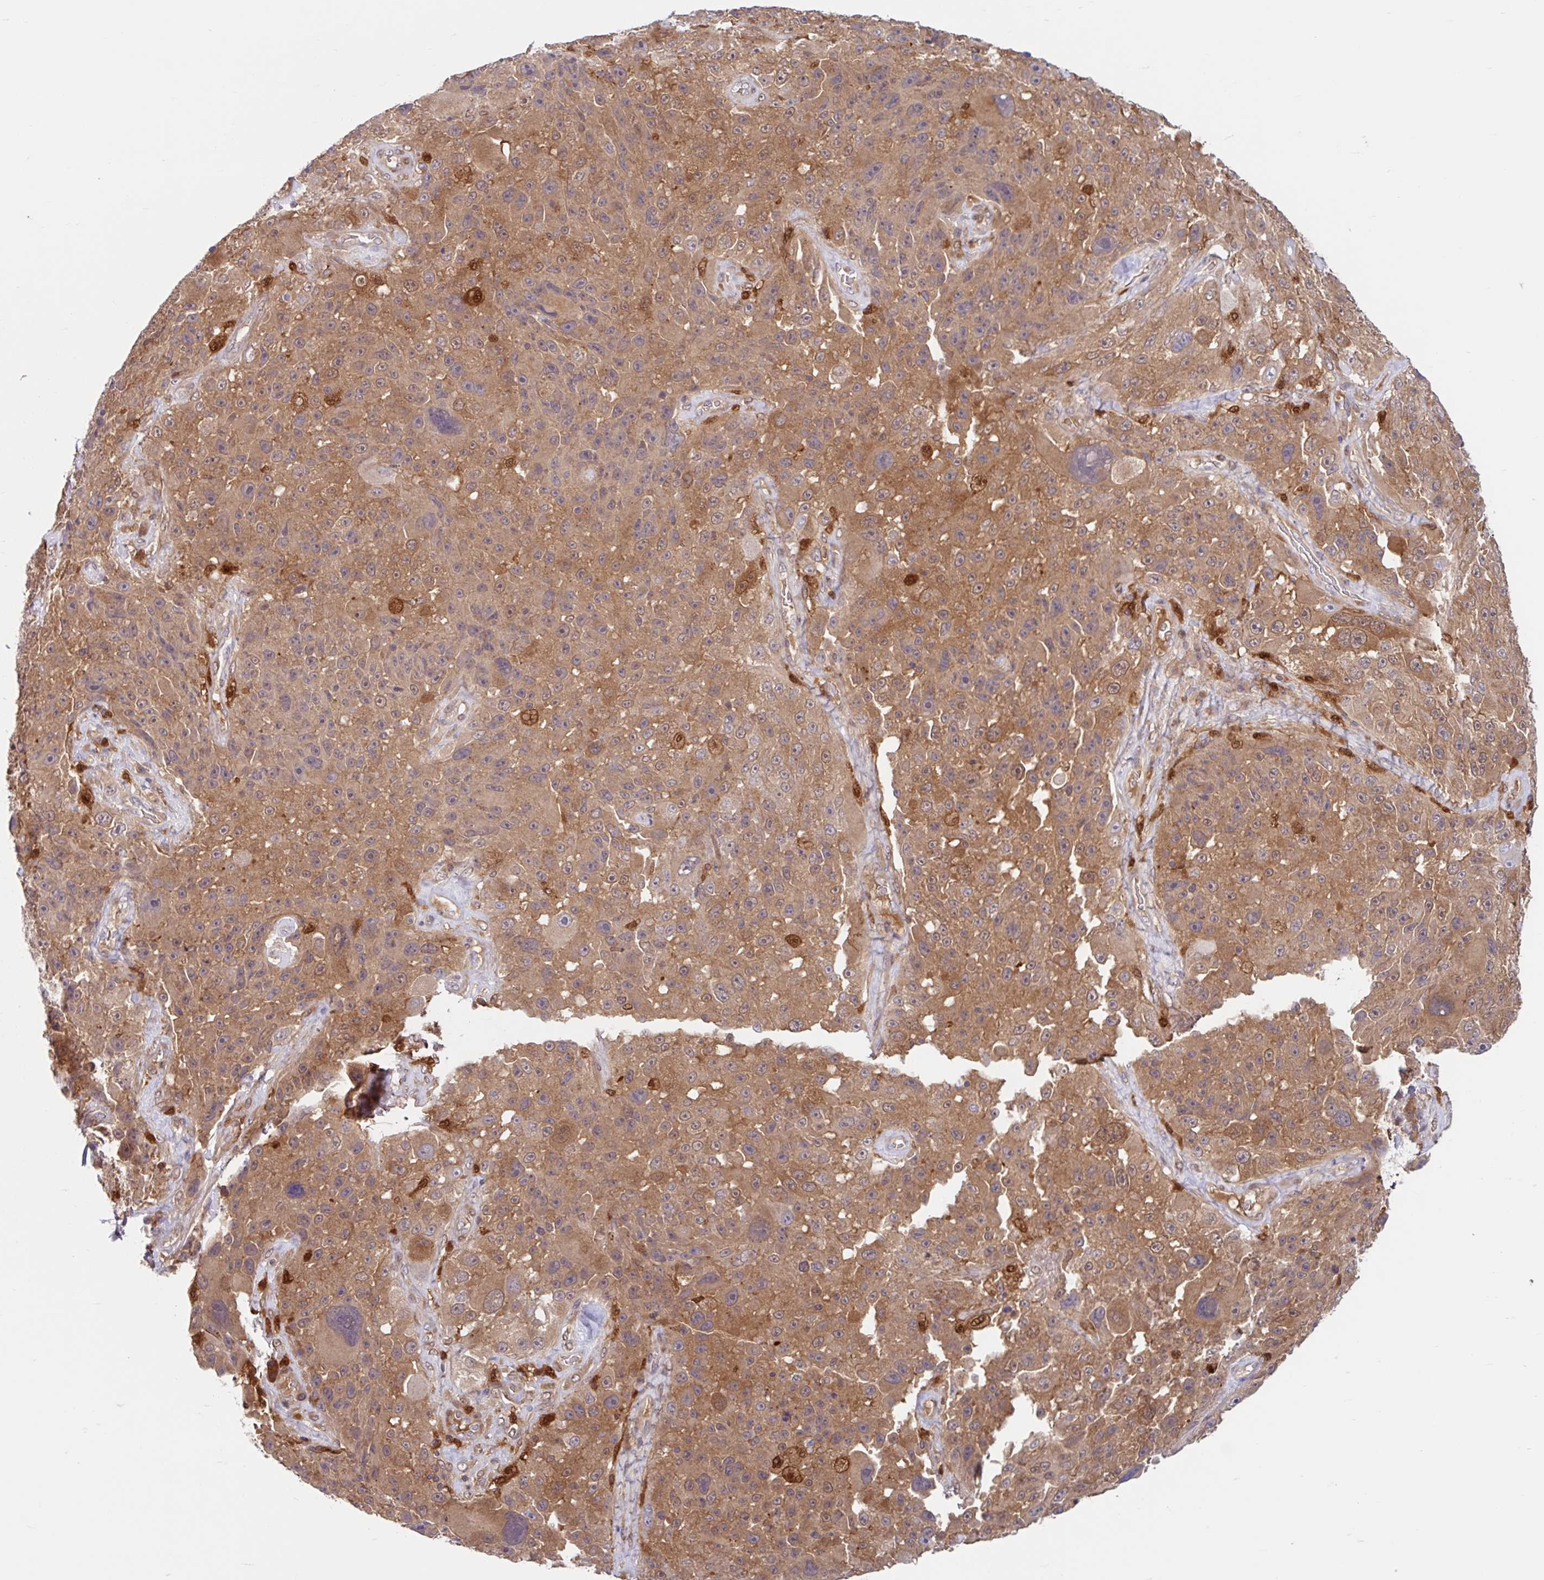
{"staining": {"intensity": "moderate", "quantity": ">75%", "location": "cytoplasmic/membranous"}, "tissue": "melanoma", "cell_type": "Tumor cells", "image_type": "cancer", "snomed": [{"axis": "morphology", "description": "Malignant melanoma, Metastatic site"}, {"axis": "topography", "description": "Lymph node"}], "caption": "Human melanoma stained with a protein marker reveals moderate staining in tumor cells.", "gene": "BLVRA", "patient": {"sex": "male", "age": 62}}